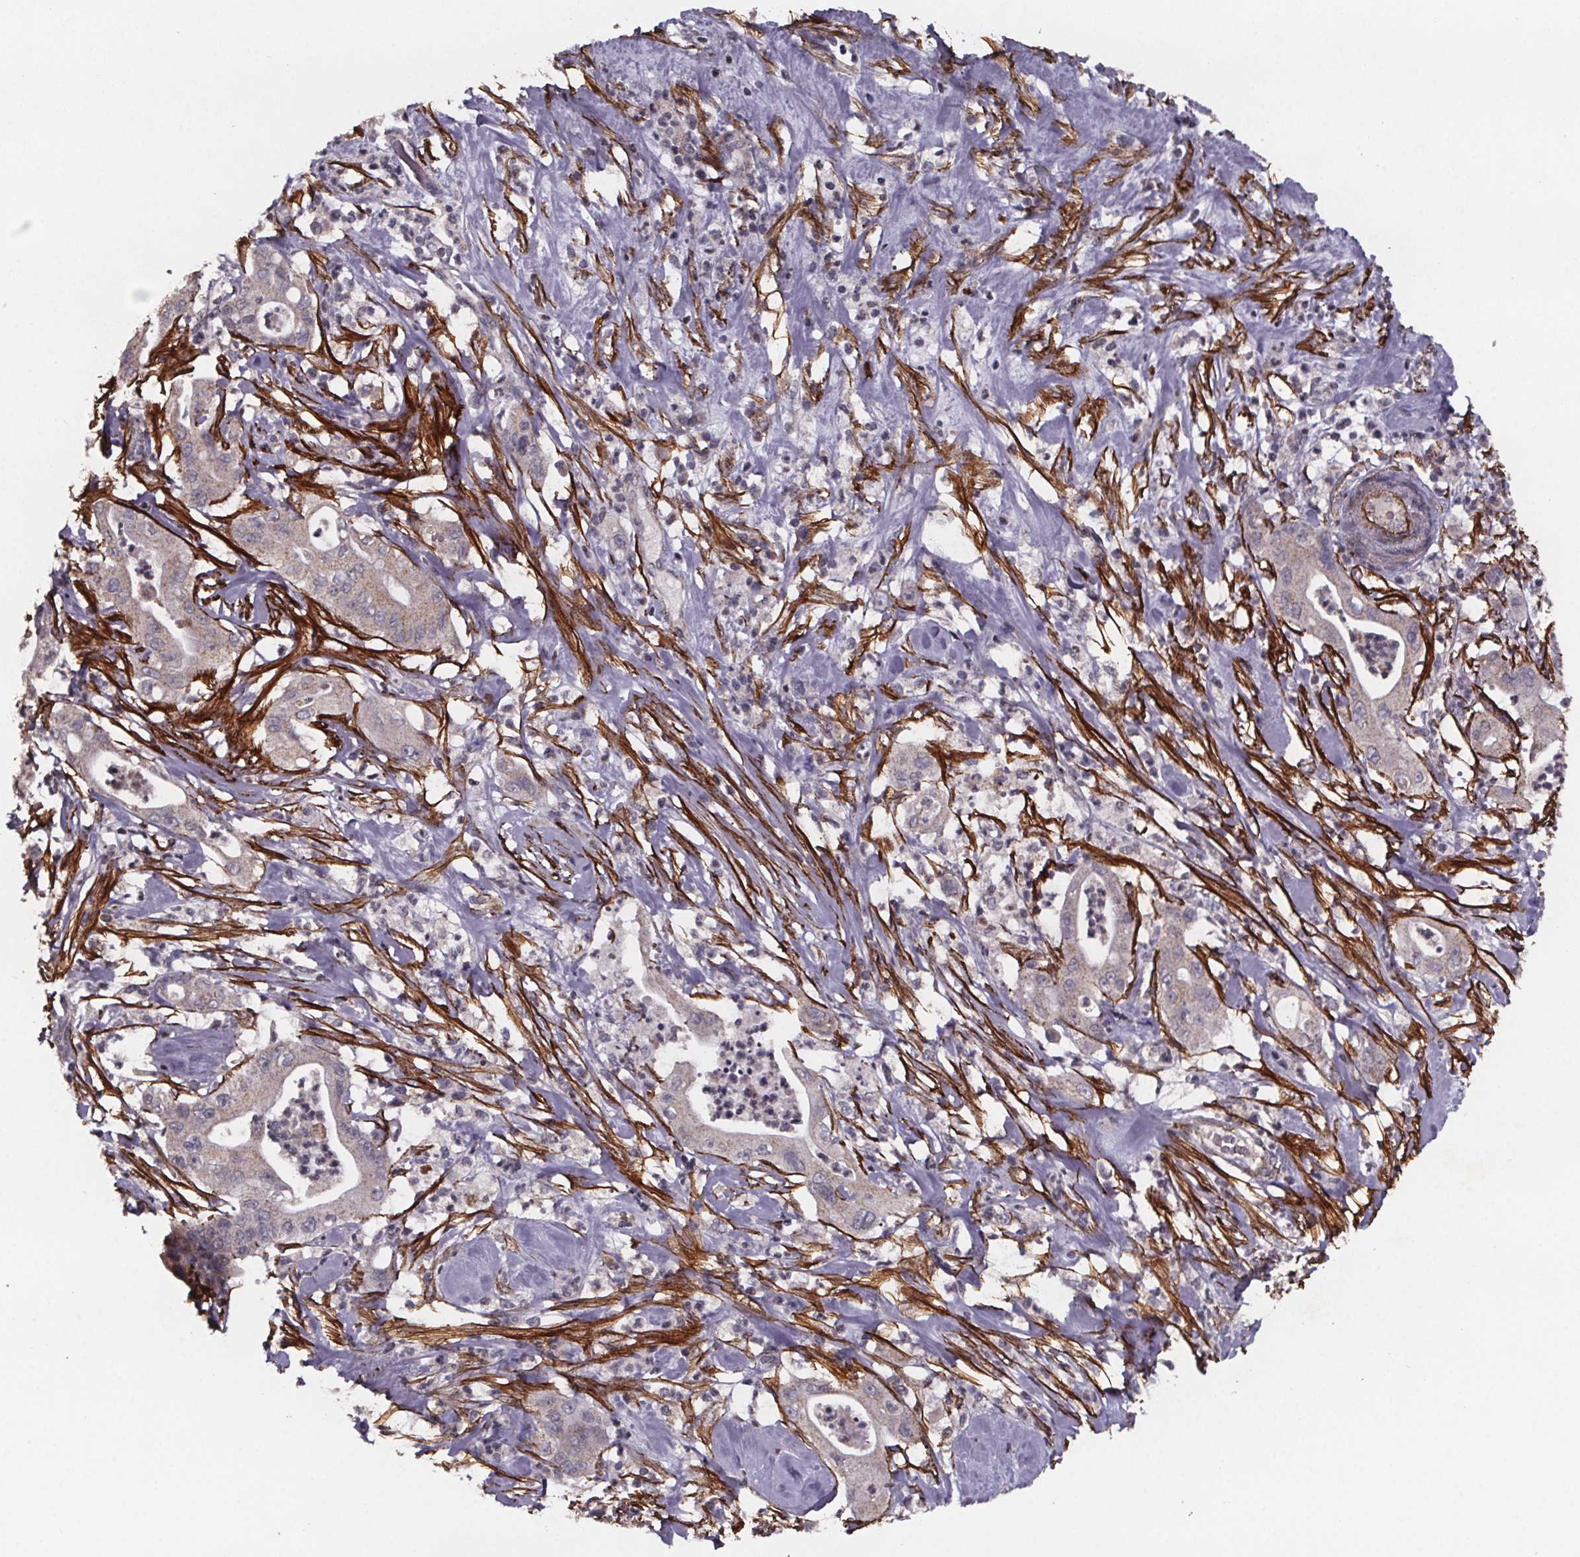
{"staining": {"intensity": "negative", "quantity": "none", "location": "none"}, "tissue": "pancreatic cancer", "cell_type": "Tumor cells", "image_type": "cancer", "snomed": [{"axis": "morphology", "description": "Adenocarcinoma, NOS"}, {"axis": "topography", "description": "Pancreas"}], "caption": "Photomicrograph shows no significant protein positivity in tumor cells of adenocarcinoma (pancreatic).", "gene": "PALLD", "patient": {"sex": "male", "age": 71}}